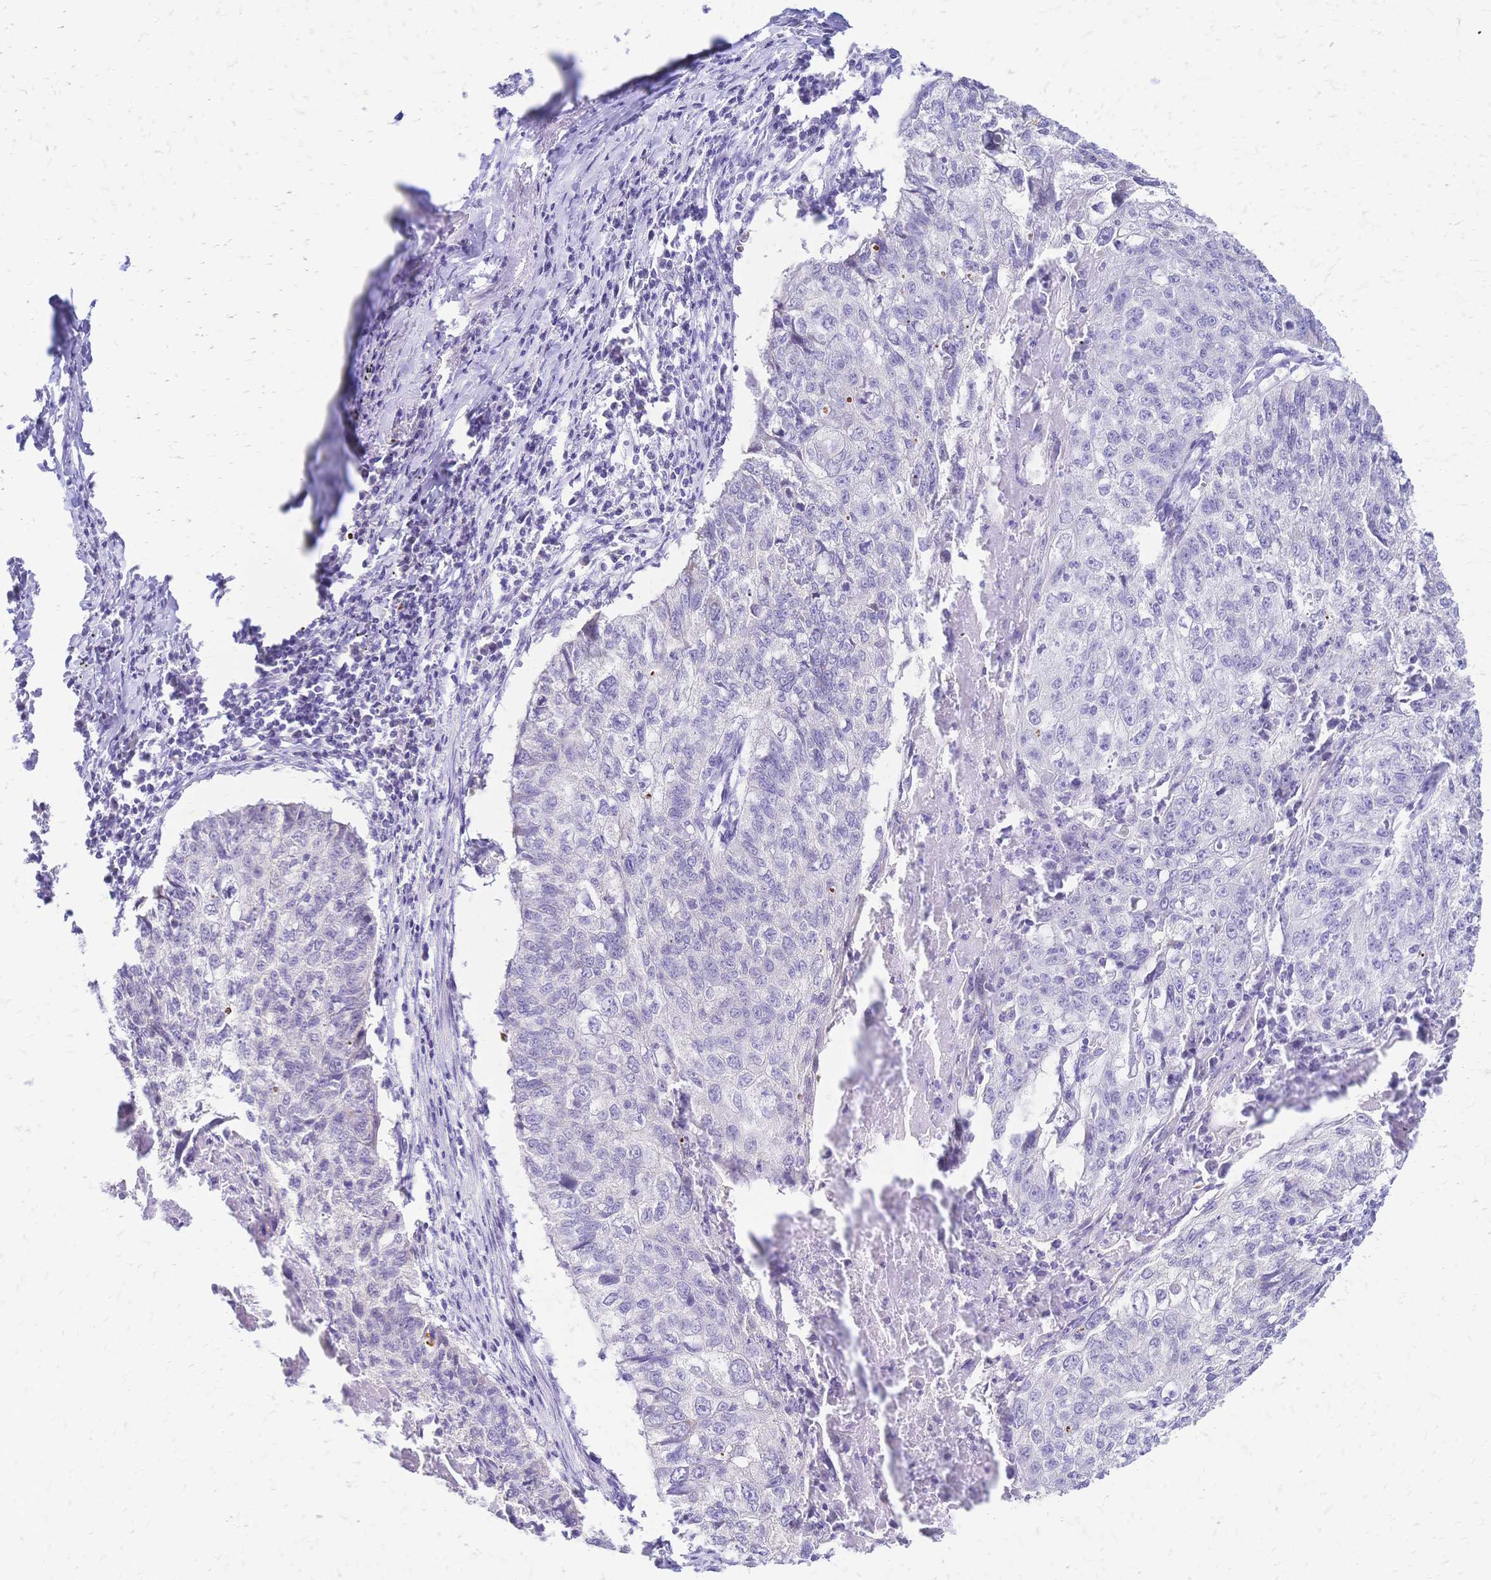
{"staining": {"intensity": "negative", "quantity": "none", "location": "none"}, "tissue": "lung cancer", "cell_type": "Tumor cells", "image_type": "cancer", "snomed": [{"axis": "morphology", "description": "Normal morphology"}, {"axis": "morphology", "description": "Aneuploidy"}, {"axis": "morphology", "description": "Squamous cell carcinoma, NOS"}, {"axis": "topography", "description": "Lymph node"}, {"axis": "topography", "description": "Lung"}], "caption": "Tumor cells are negative for brown protein staining in aneuploidy (lung).", "gene": "GRB7", "patient": {"sex": "female", "age": 76}}